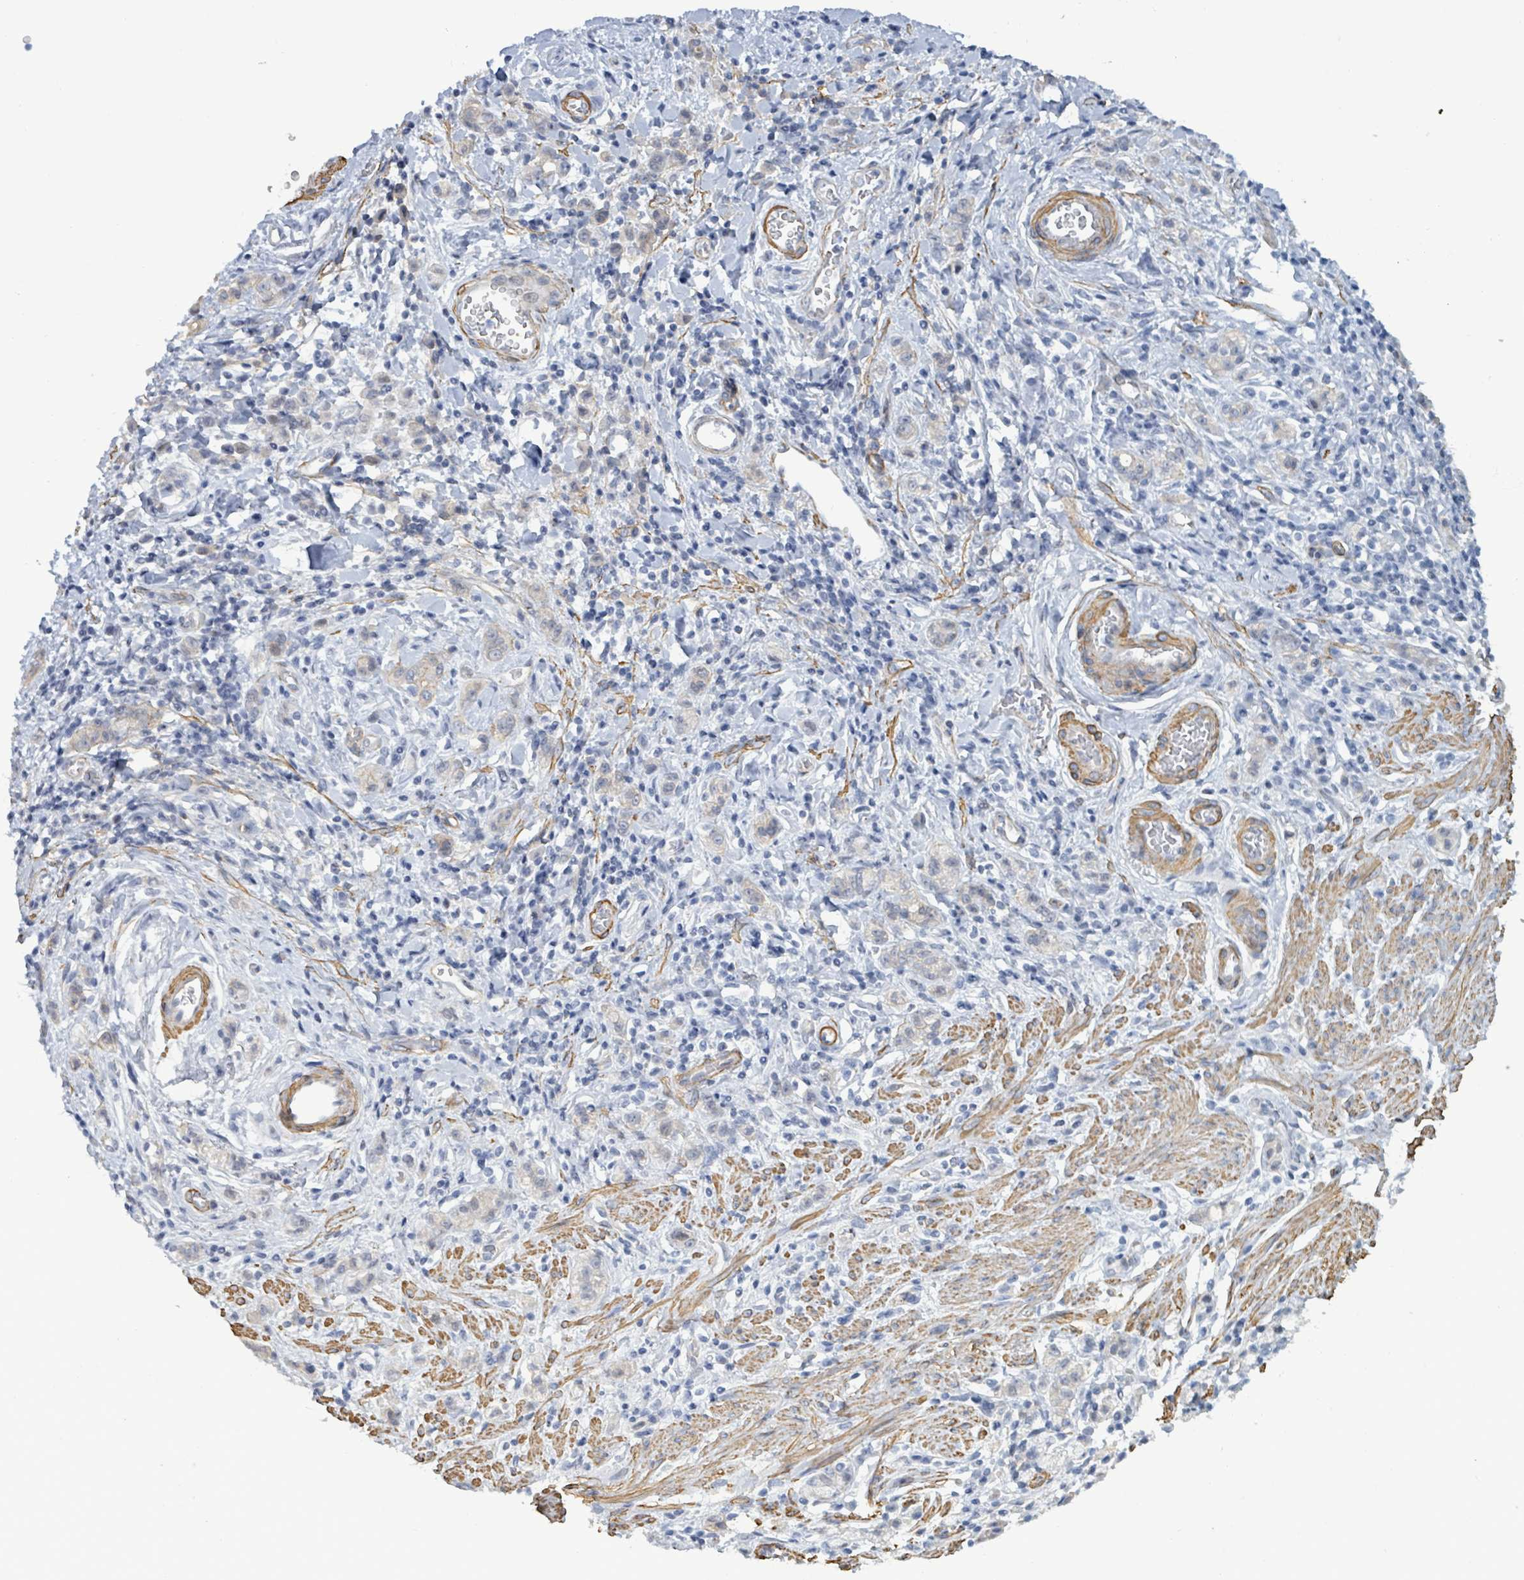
{"staining": {"intensity": "negative", "quantity": "none", "location": "none"}, "tissue": "stomach cancer", "cell_type": "Tumor cells", "image_type": "cancer", "snomed": [{"axis": "morphology", "description": "Adenocarcinoma, NOS"}, {"axis": "topography", "description": "Stomach"}], "caption": "High magnification brightfield microscopy of adenocarcinoma (stomach) stained with DAB (3,3'-diaminobenzidine) (brown) and counterstained with hematoxylin (blue): tumor cells show no significant positivity. The staining is performed using DAB (3,3'-diaminobenzidine) brown chromogen with nuclei counter-stained in using hematoxylin.", "gene": "DMRTC1B", "patient": {"sex": "male", "age": 77}}